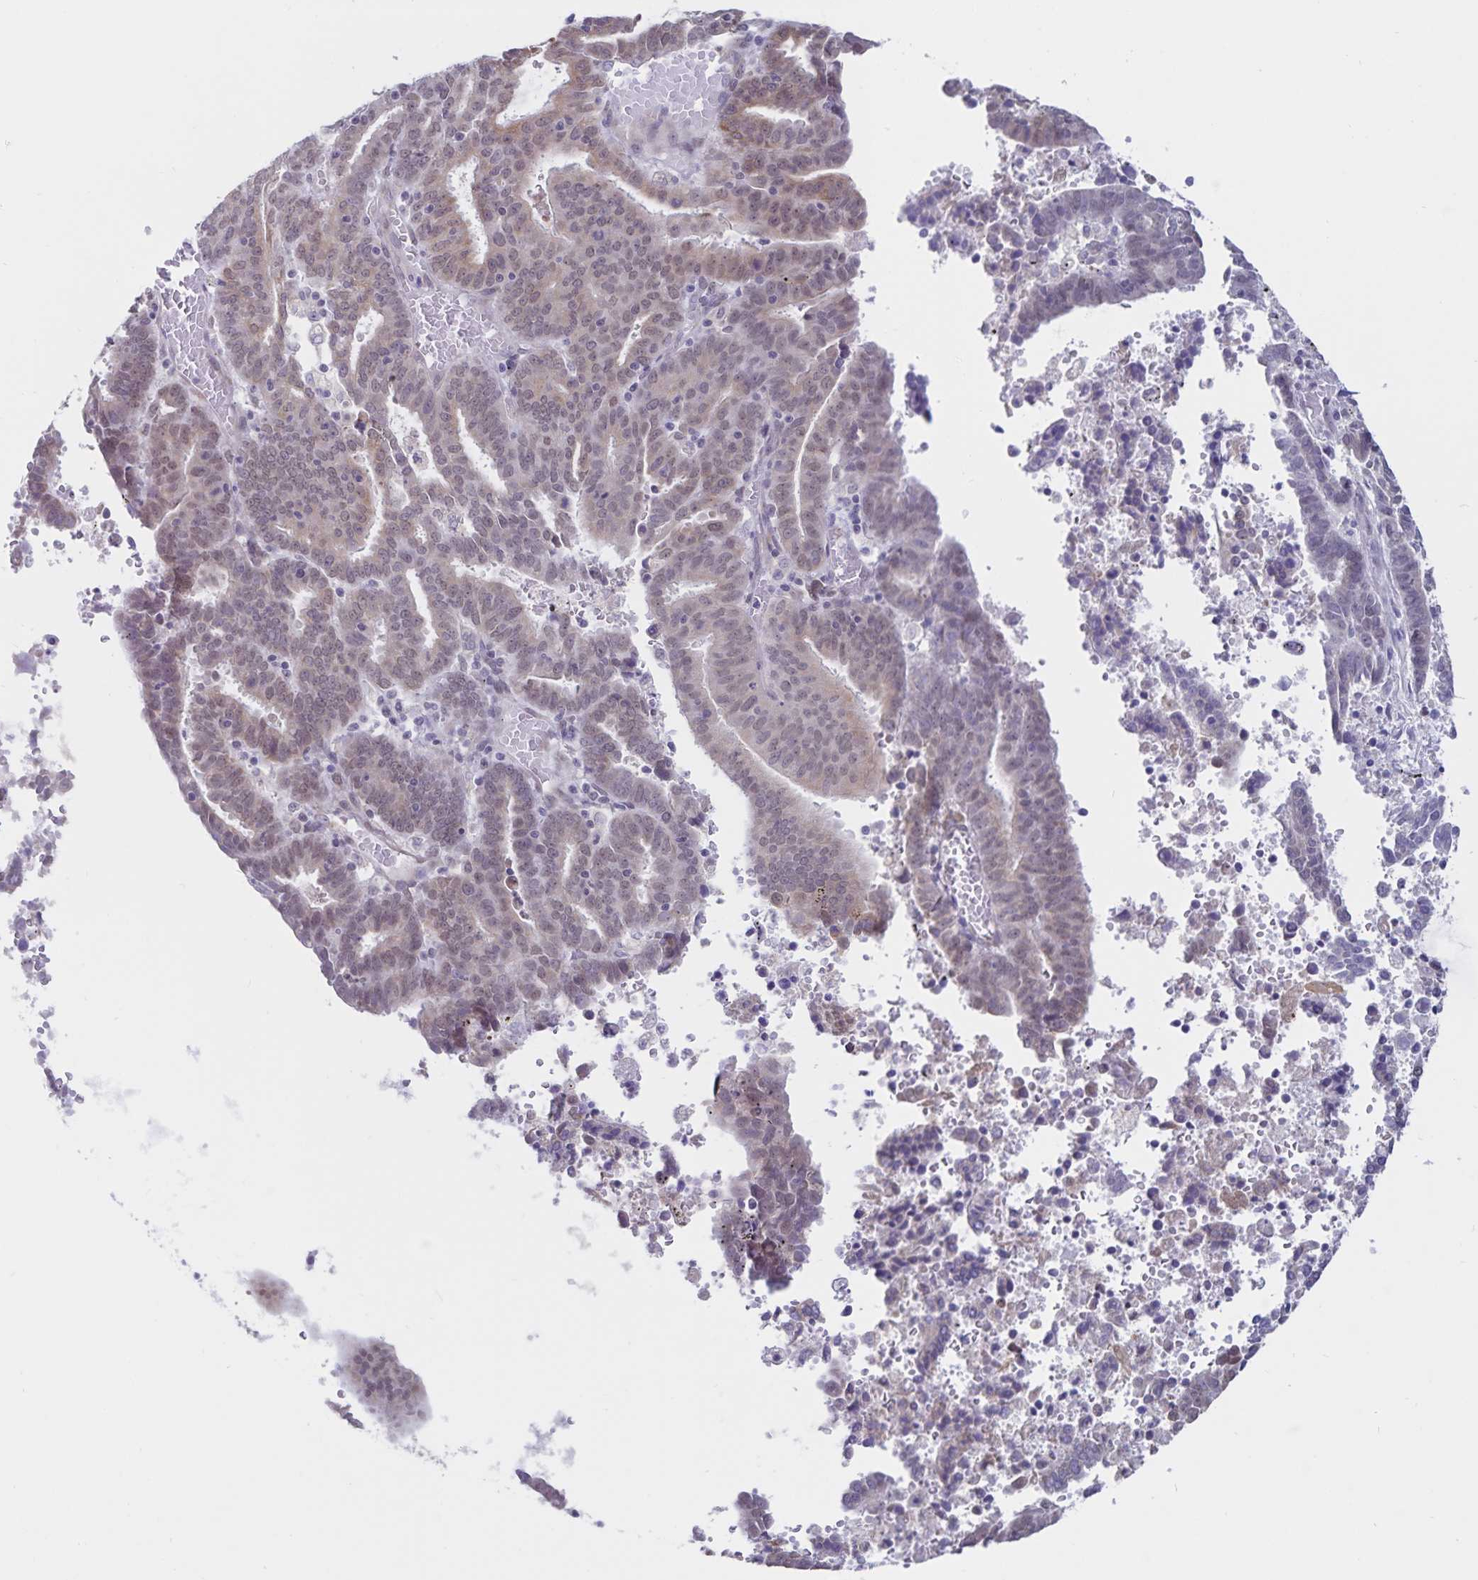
{"staining": {"intensity": "weak", "quantity": "<25%", "location": "nuclear"}, "tissue": "endometrial cancer", "cell_type": "Tumor cells", "image_type": "cancer", "snomed": [{"axis": "morphology", "description": "Adenocarcinoma, NOS"}, {"axis": "topography", "description": "Uterus"}], "caption": "Micrograph shows no protein staining in tumor cells of adenocarcinoma (endometrial) tissue. The staining was performed using DAB (3,3'-diaminobenzidine) to visualize the protein expression in brown, while the nuclei were stained in blue with hematoxylin (Magnification: 20x).", "gene": "ATP2A2", "patient": {"sex": "female", "age": 83}}